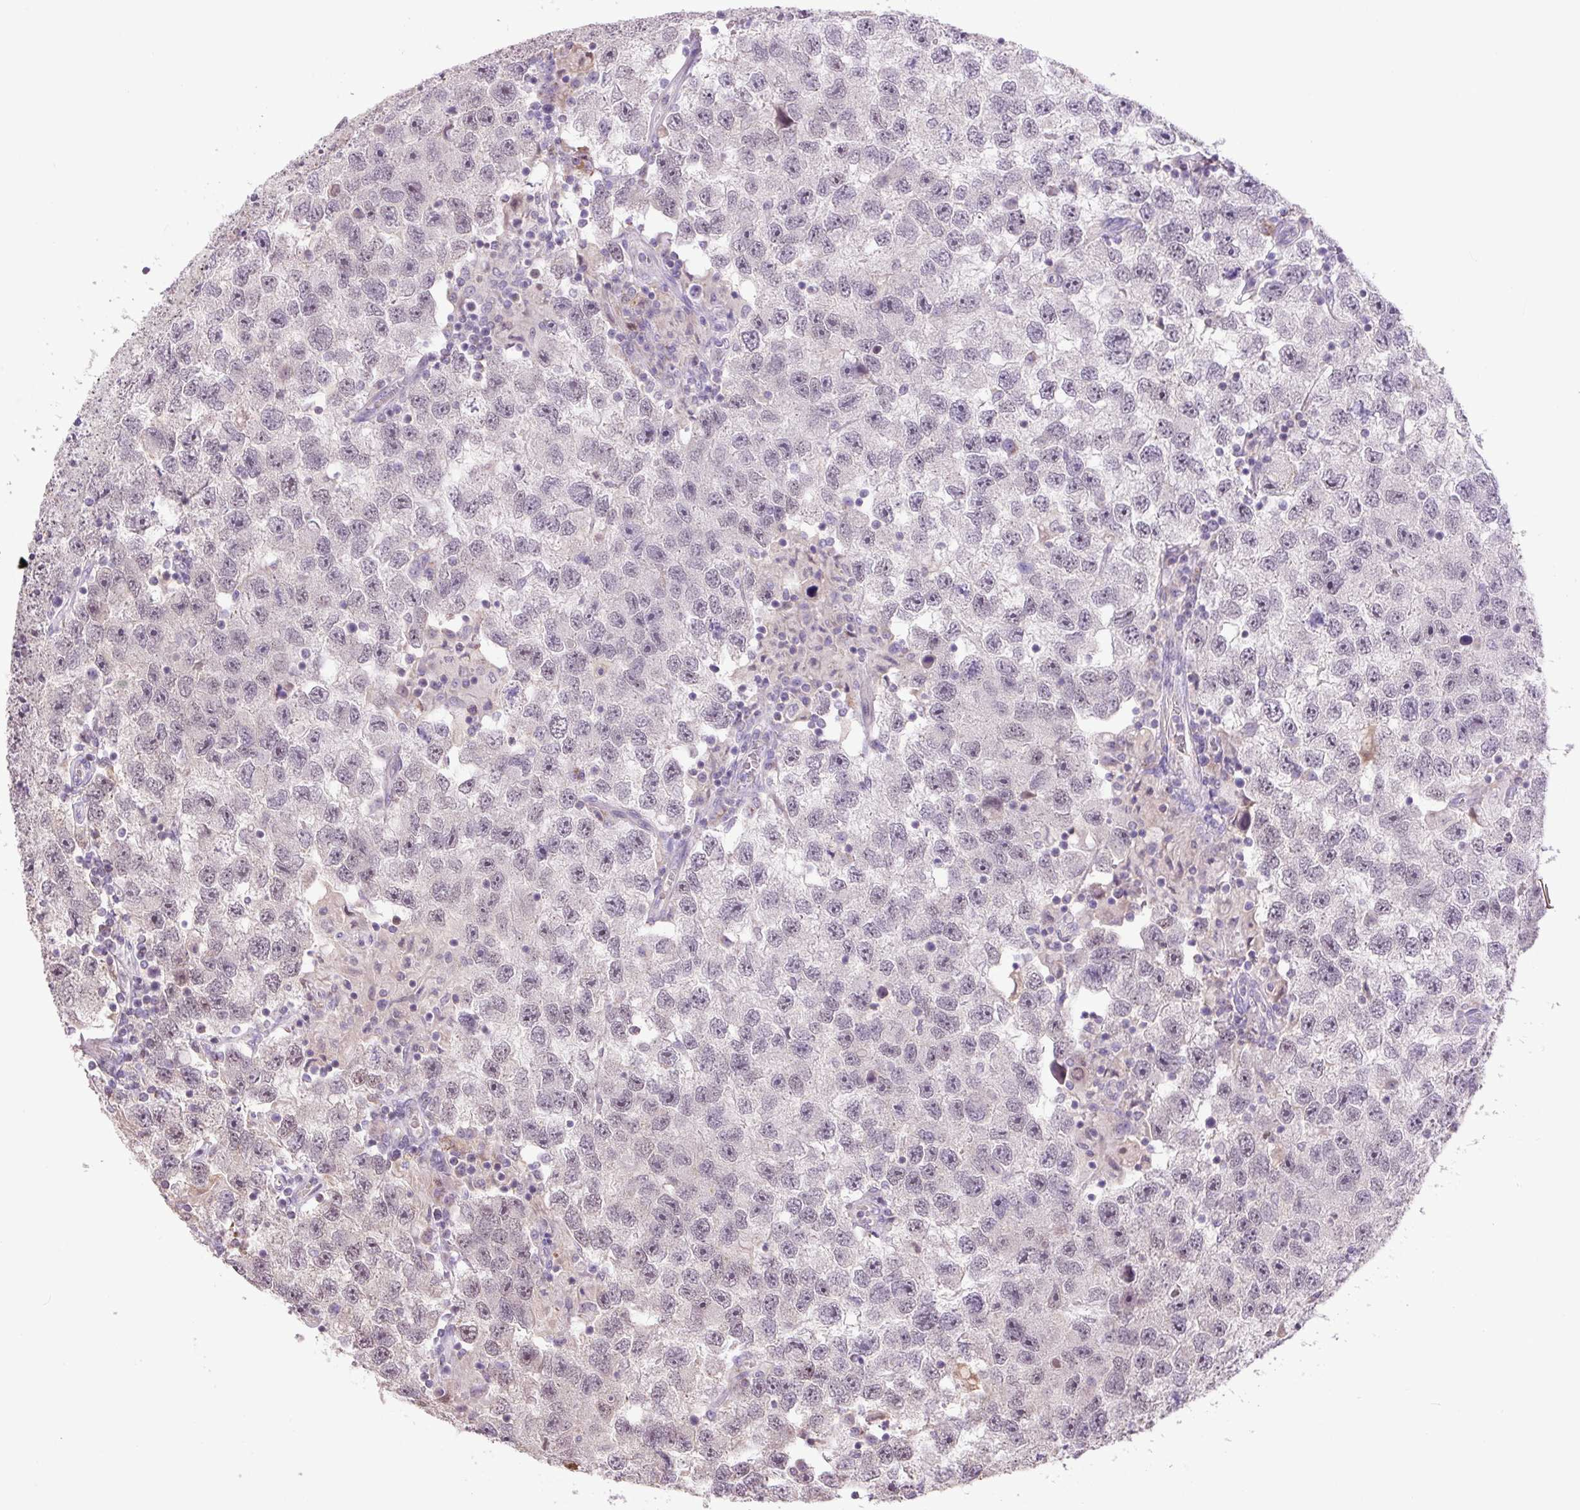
{"staining": {"intensity": "negative", "quantity": "none", "location": "none"}, "tissue": "testis cancer", "cell_type": "Tumor cells", "image_type": "cancer", "snomed": [{"axis": "morphology", "description": "Seminoma, NOS"}, {"axis": "topography", "description": "Testis"}], "caption": "Human testis cancer (seminoma) stained for a protein using IHC shows no positivity in tumor cells.", "gene": "SGF29", "patient": {"sex": "male", "age": 26}}